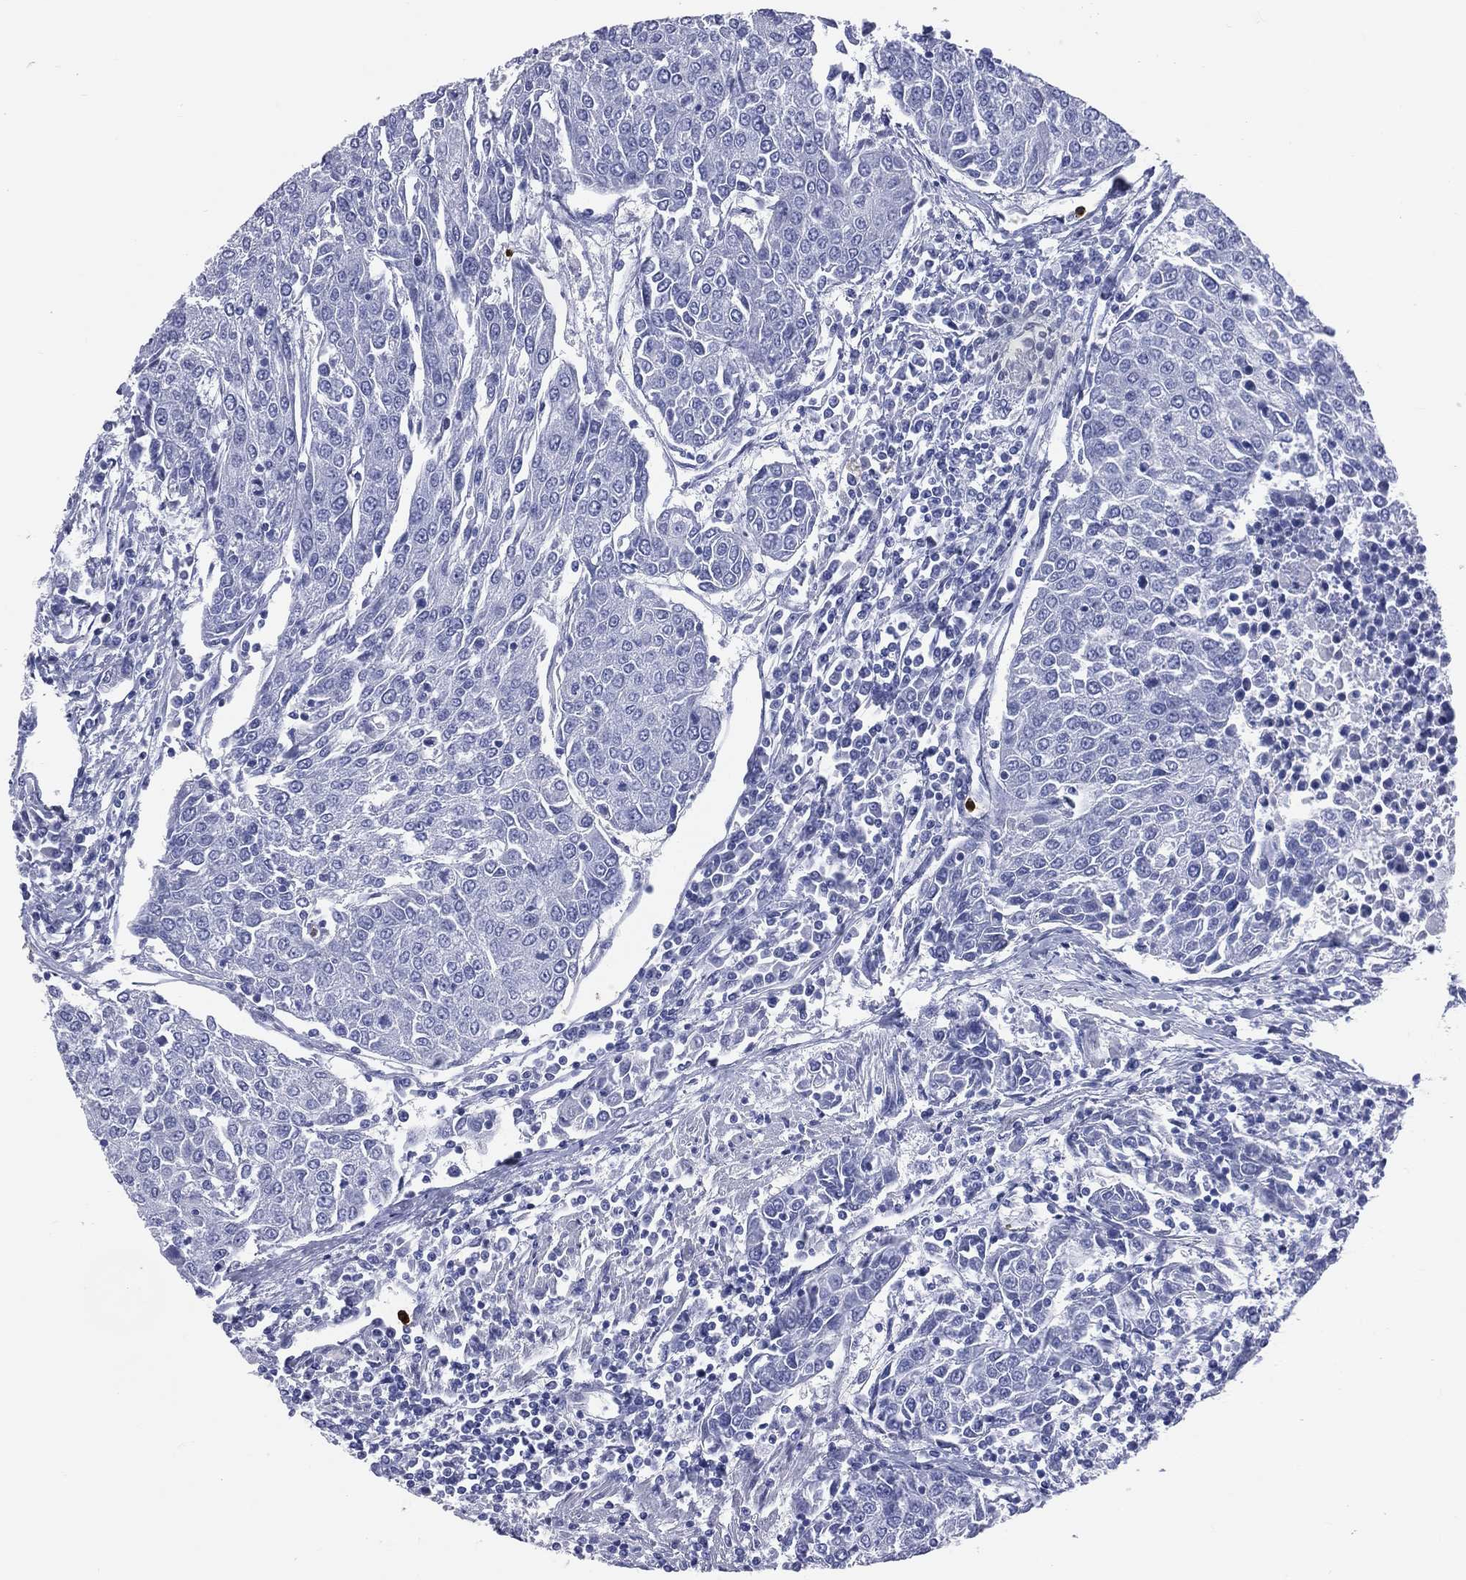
{"staining": {"intensity": "negative", "quantity": "none", "location": "none"}, "tissue": "urothelial cancer", "cell_type": "Tumor cells", "image_type": "cancer", "snomed": [{"axis": "morphology", "description": "Urothelial carcinoma, High grade"}, {"axis": "topography", "description": "Urinary bladder"}], "caption": "Human urothelial cancer stained for a protein using IHC demonstrates no staining in tumor cells.", "gene": "PGLYRP1", "patient": {"sex": "female", "age": 85}}